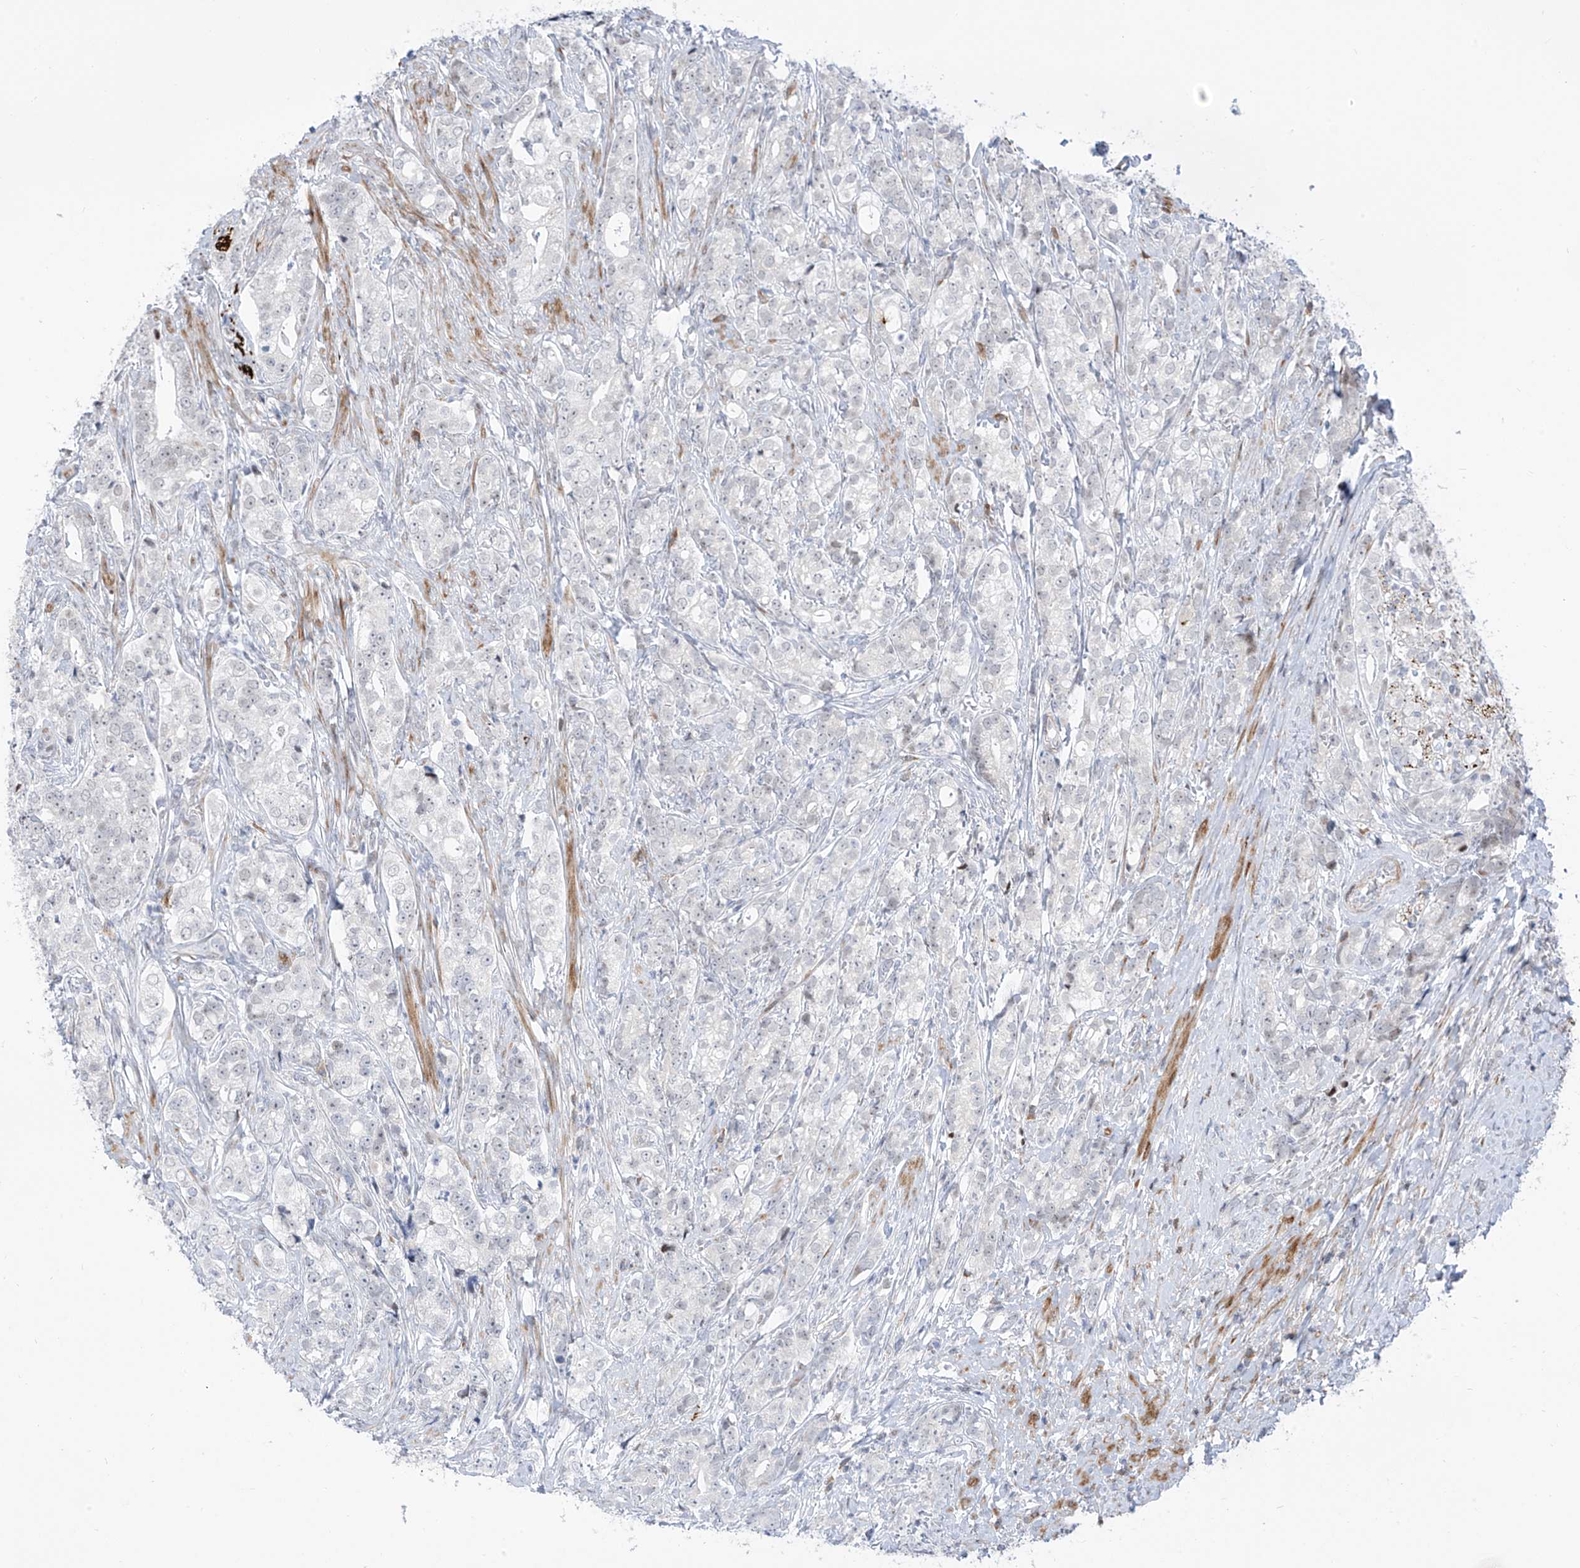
{"staining": {"intensity": "moderate", "quantity": "<25%", "location": "nuclear"}, "tissue": "prostate cancer", "cell_type": "Tumor cells", "image_type": "cancer", "snomed": [{"axis": "morphology", "description": "Adenocarcinoma, High grade"}, {"axis": "topography", "description": "Prostate"}], "caption": "Prostate cancer stained with immunohistochemistry (IHC) demonstrates moderate nuclear staining in approximately <25% of tumor cells. (Brightfield microscopy of DAB IHC at high magnification).", "gene": "LIN9", "patient": {"sex": "male", "age": 69}}